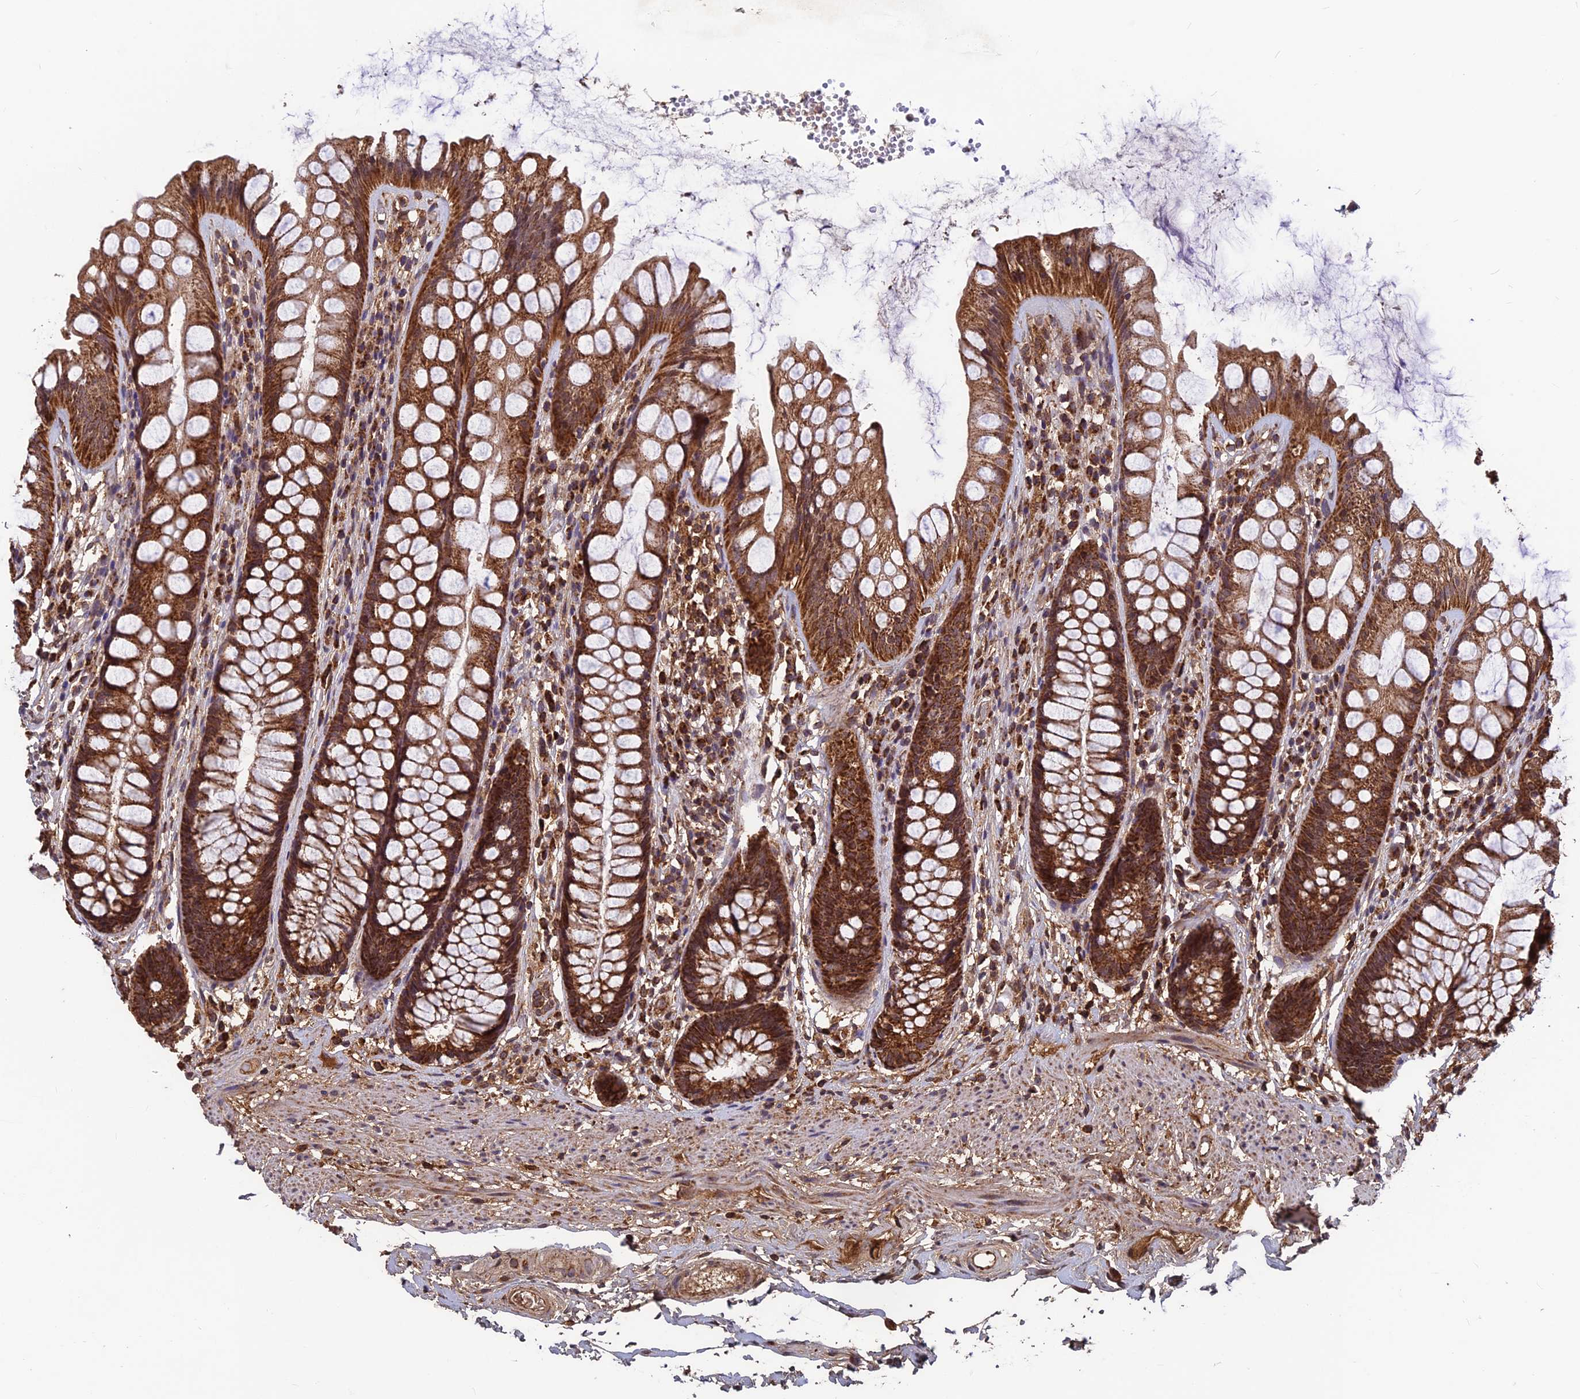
{"staining": {"intensity": "strong", "quantity": ">75%", "location": "cytoplasmic/membranous"}, "tissue": "rectum", "cell_type": "Glandular cells", "image_type": "normal", "snomed": [{"axis": "morphology", "description": "Normal tissue, NOS"}, {"axis": "topography", "description": "Rectum"}], "caption": "An image of human rectum stained for a protein demonstrates strong cytoplasmic/membranous brown staining in glandular cells. Ihc stains the protein in brown and the nuclei are stained blue.", "gene": "CCDC15", "patient": {"sex": "male", "age": 74}}